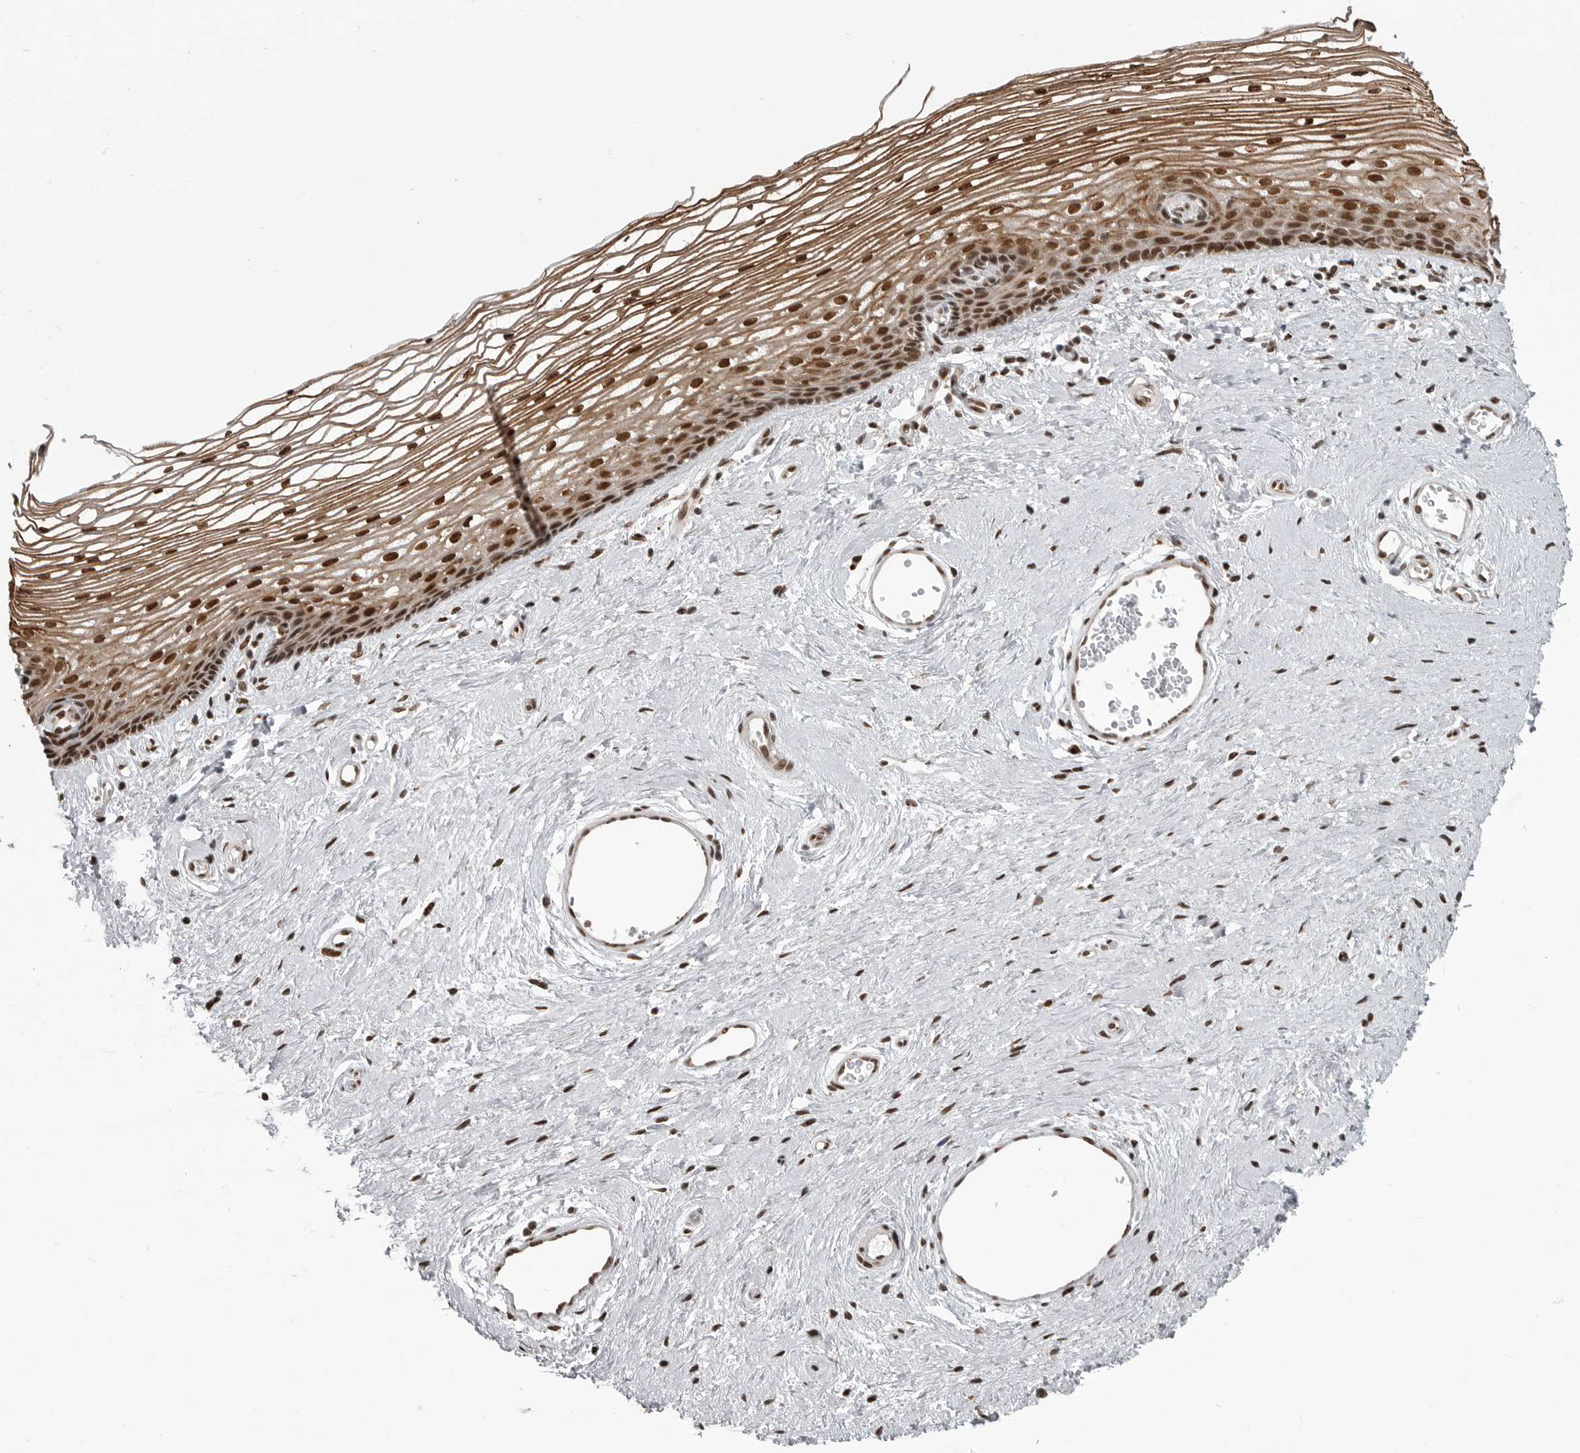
{"staining": {"intensity": "strong", "quantity": "25%-75%", "location": "cytoplasmic/membranous,nuclear"}, "tissue": "vagina", "cell_type": "Squamous epithelial cells", "image_type": "normal", "snomed": [{"axis": "morphology", "description": "Normal tissue, NOS"}, {"axis": "topography", "description": "Vagina"}], "caption": "Immunohistochemistry (IHC) histopathology image of unremarkable human vagina stained for a protein (brown), which reveals high levels of strong cytoplasmic/membranous,nuclear positivity in about 25%-75% of squamous epithelial cells.", "gene": "YAF2", "patient": {"sex": "female", "age": 46}}